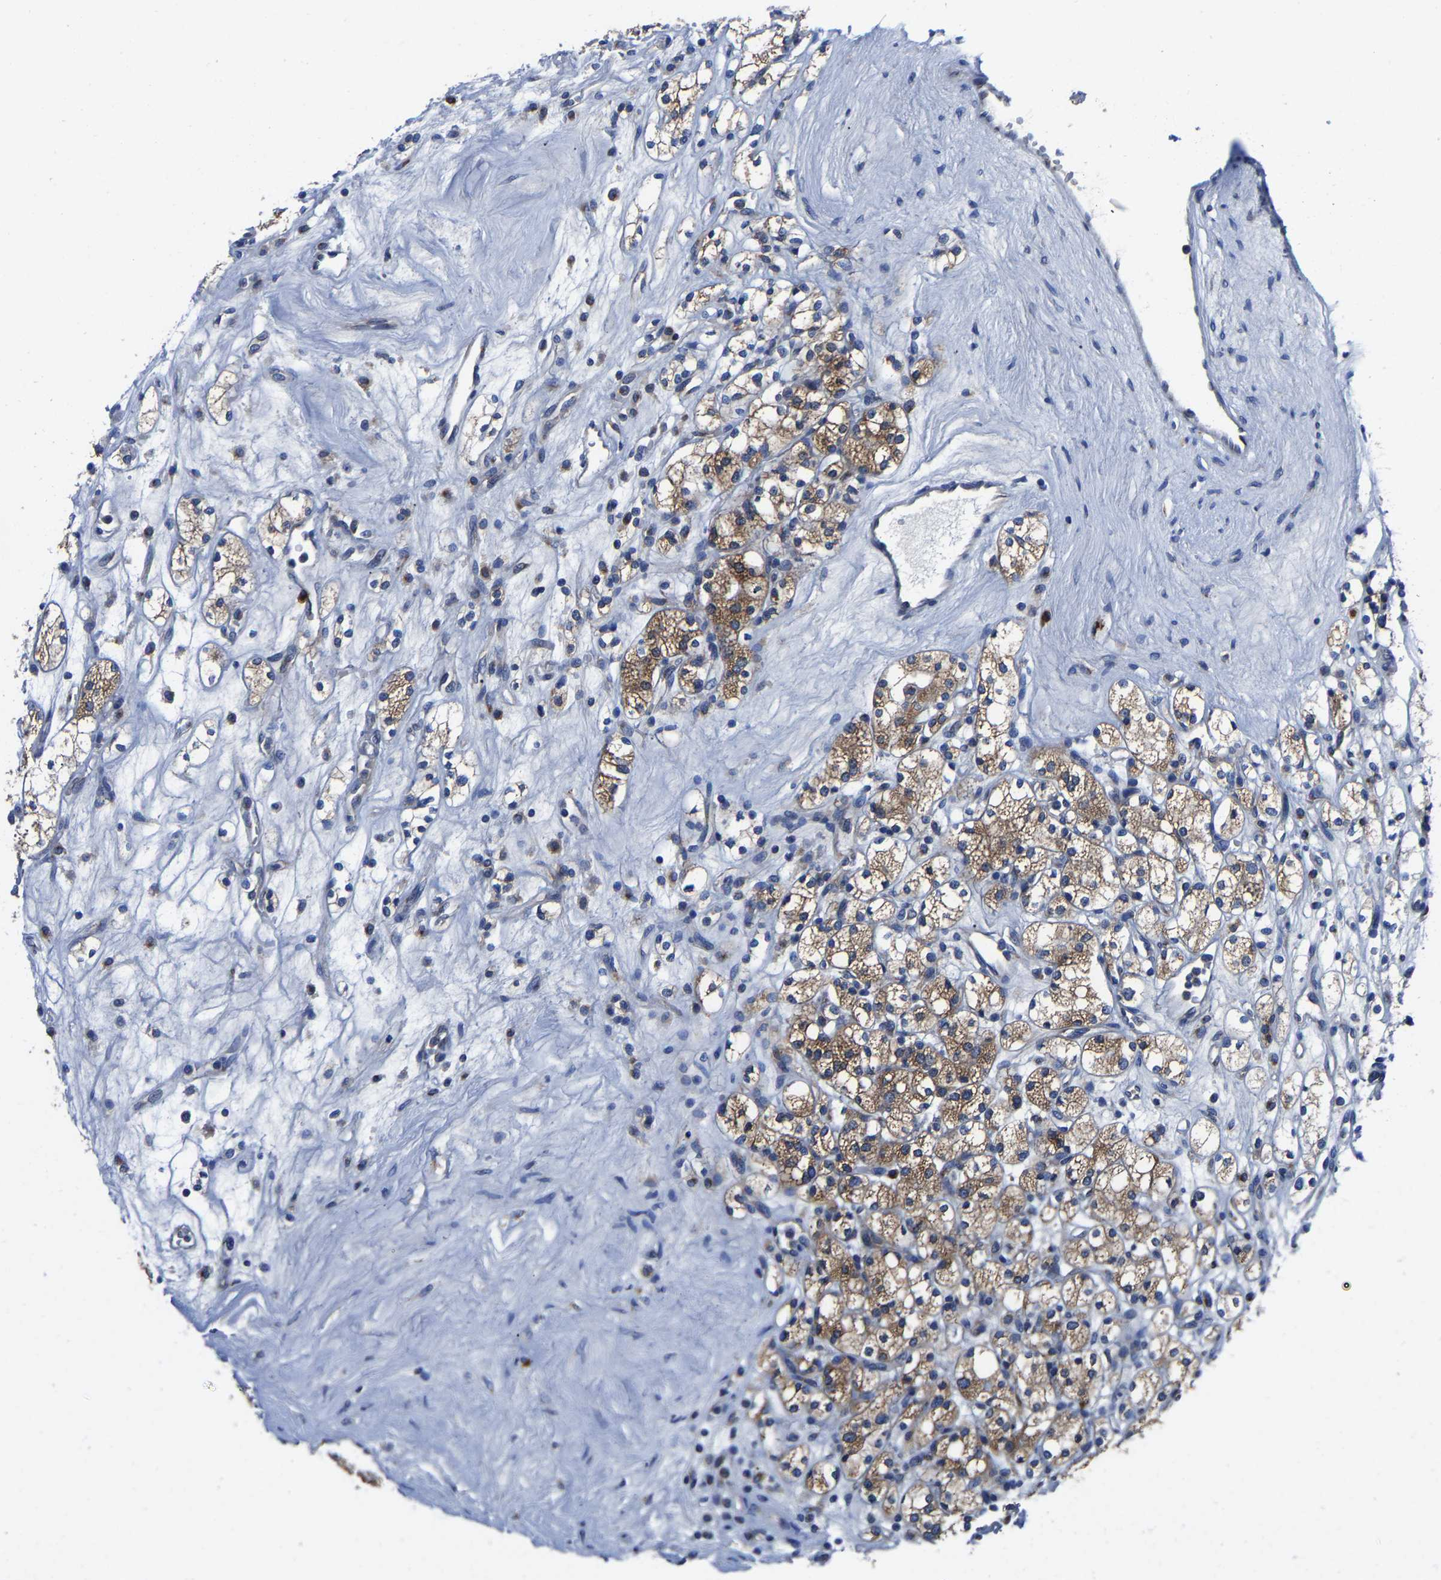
{"staining": {"intensity": "moderate", "quantity": ">75%", "location": "cytoplasmic/membranous"}, "tissue": "renal cancer", "cell_type": "Tumor cells", "image_type": "cancer", "snomed": [{"axis": "morphology", "description": "Adenocarcinoma, NOS"}, {"axis": "topography", "description": "Kidney"}], "caption": "High-magnification brightfield microscopy of adenocarcinoma (renal) stained with DAB (brown) and counterstained with hematoxylin (blue). tumor cells exhibit moderate cytoplasmic/membranous expression is present in approximately>75% of cells.", "gene": "EBAG9", "patient": {"sex": "male", "age": 77}}